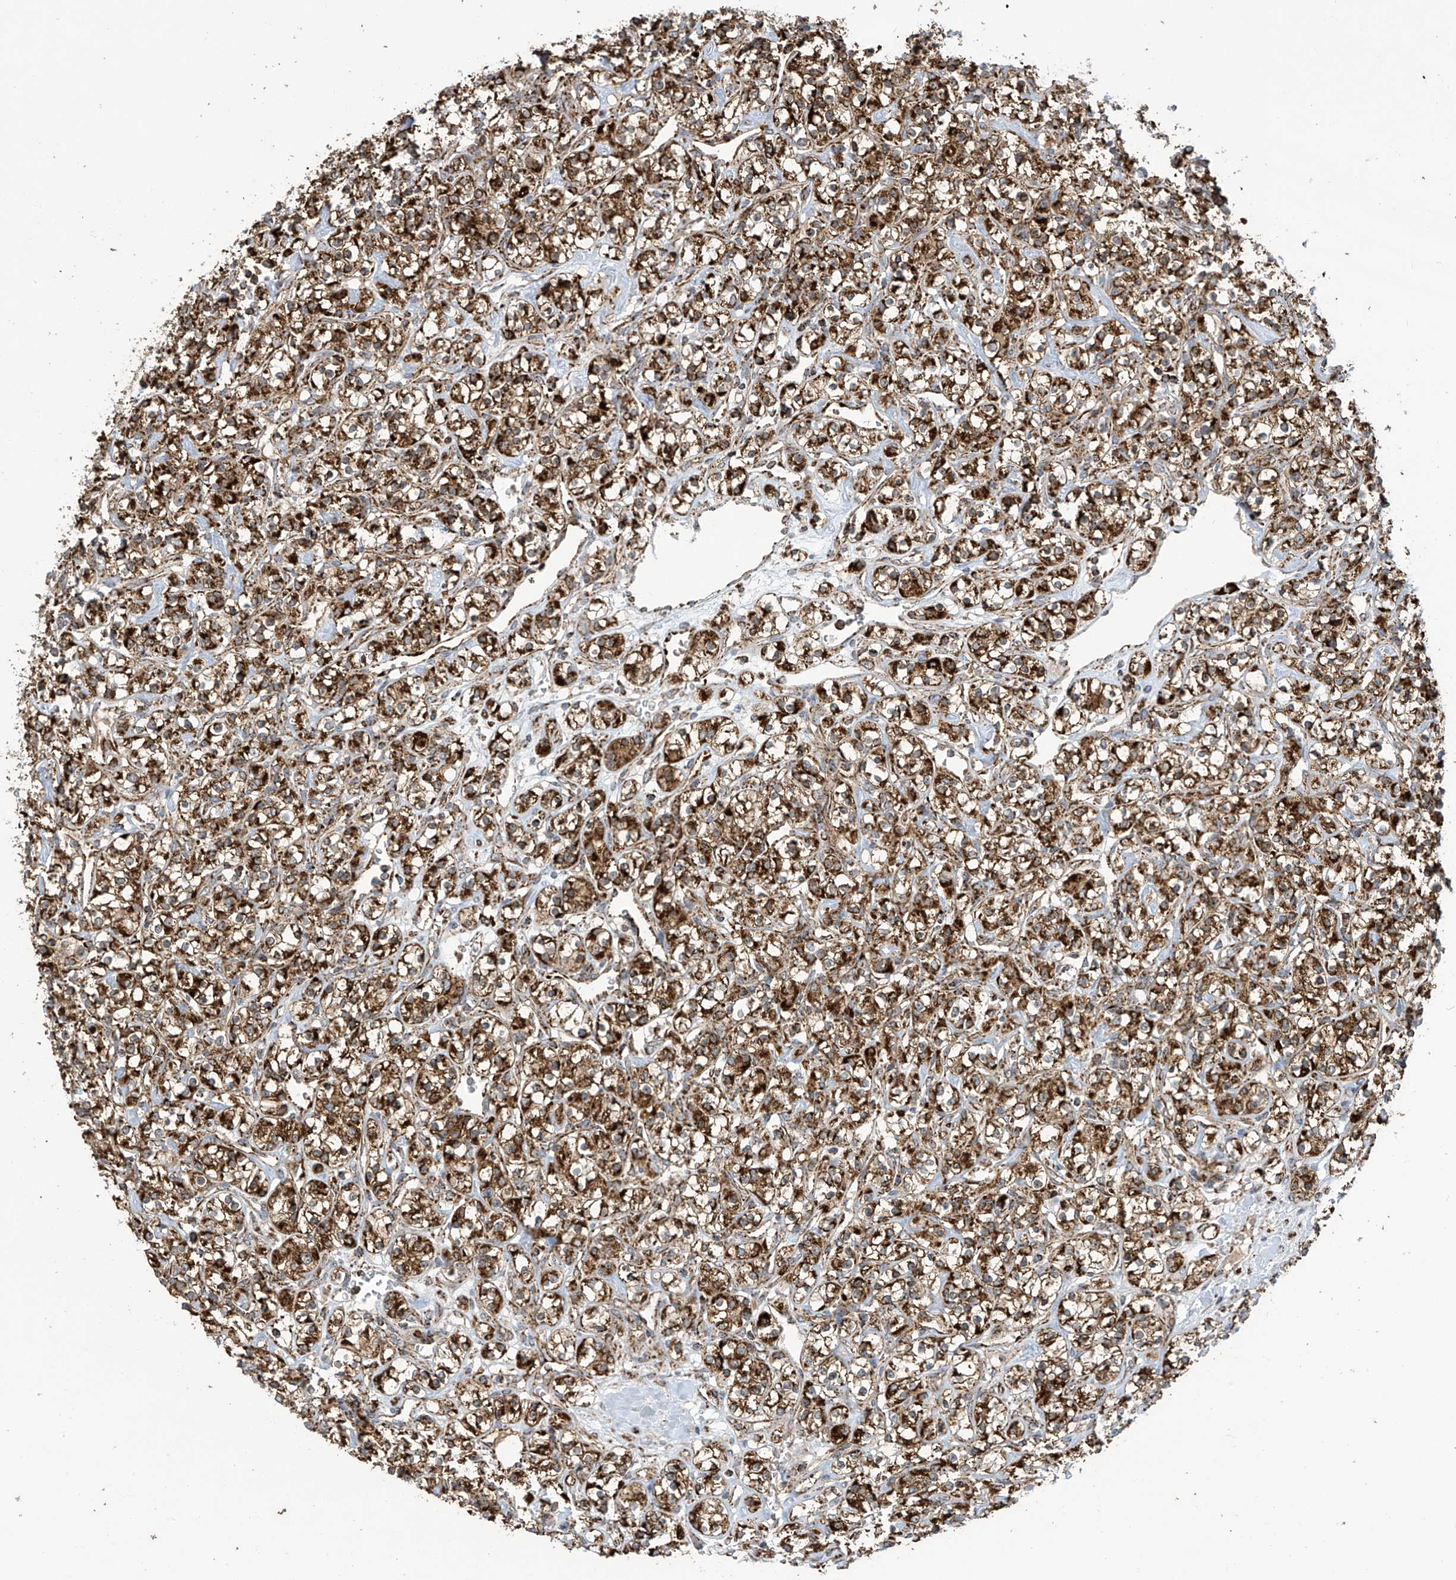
{"staining": {"intensity": "strong", "quantity": ">75%", "location": "cytoplasmic/membranous"}, "tissue": "renal cancer", "cell_type": "Tumor cells", "image_type": "cancer", "snomed": [{"axis": "morphology", "description": "Adenocarcinoma, NOS"}, {"axis": "topography", "description": "Kidney"}], "caption": "Immunohistochemical staining of human renal cancer (adenocarcinoma) demonstrates strong cytoplasmic/membranous protein positivity in approximately >75% of tumor cells.", "gene": "COX10", "patient": {"sex": "male", "age": 77}}